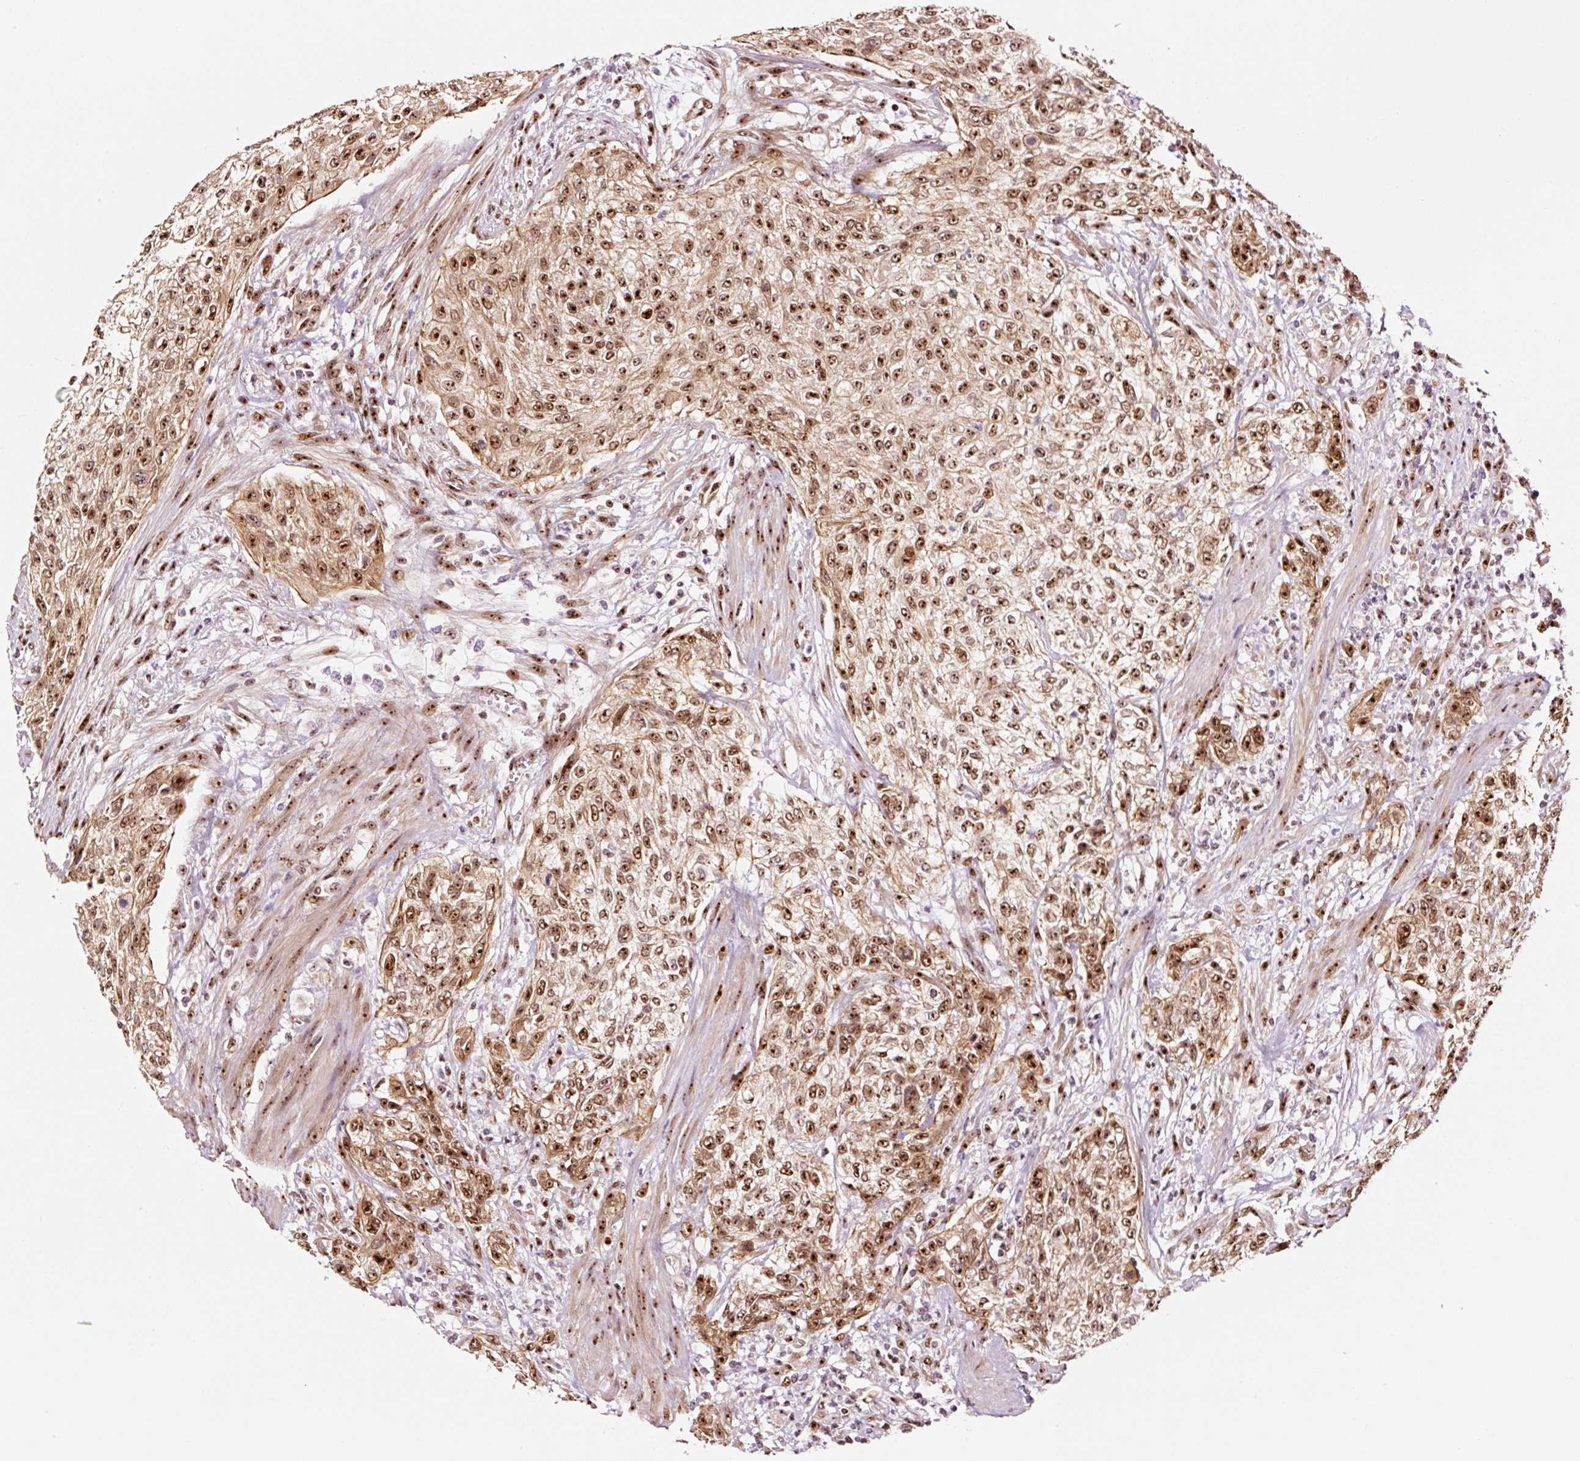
{"staining": {"intensity": "strong", "quantity": ">75%", "location": "cytoplasmic/membranous,nuclear"}, "tissue": "urothelial cancer", "cell_type": "Tumor cells", "image_type": "cancer", "snomed": [{"axis": "morphology", "description": "Urothelial carcinoma, High grade"}, {"axis": "topography", "description": "Urinary bladder"}], "caption": "The immunohistochemical stain highlights strong cytoplasmic/membranous and nuclear staining in tumor cells of urothelial cancer tissue.", "gene": "GNL3", "patient": {"sex": "male", "age": 35}}